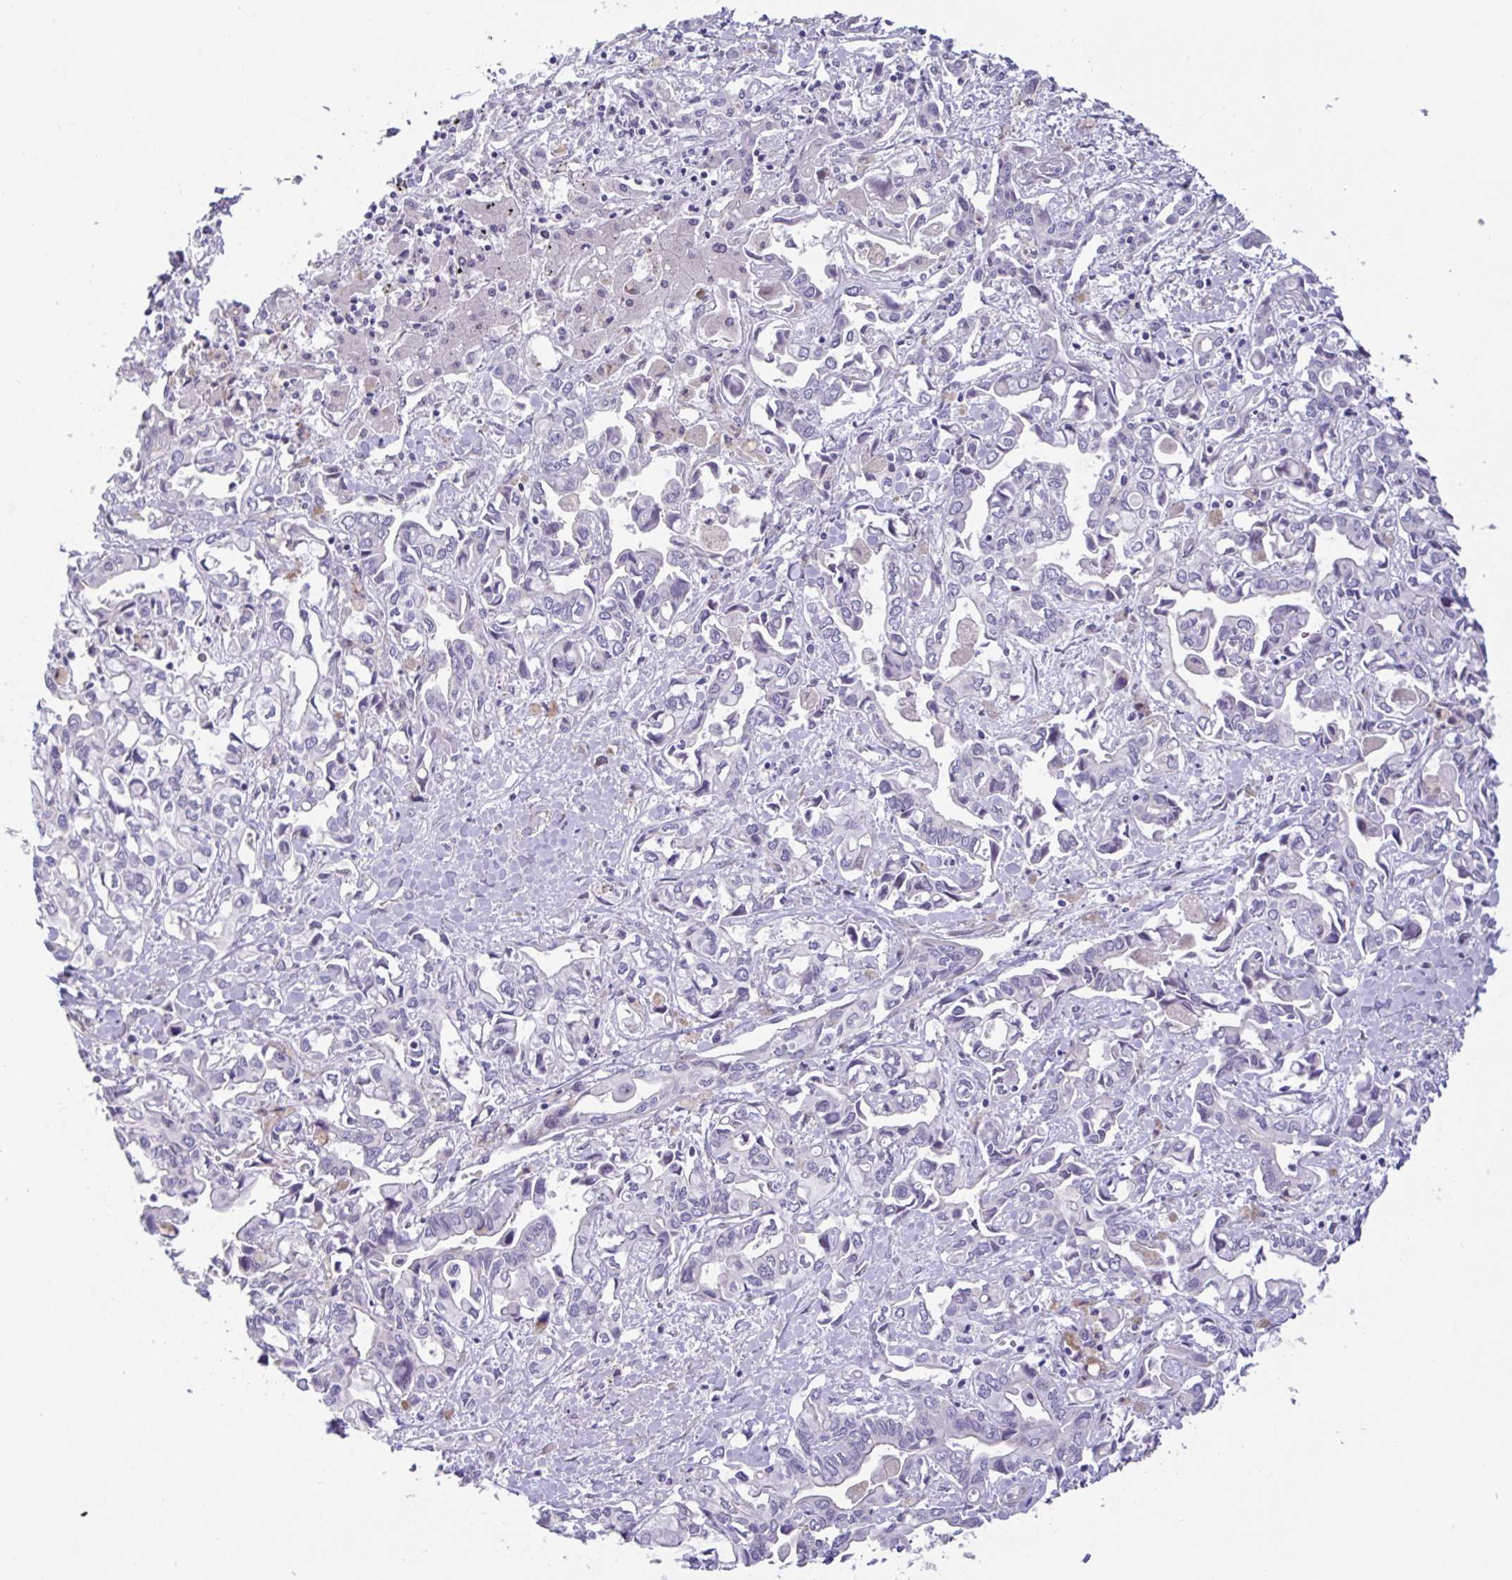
{"staining": {"intensity": "negative", "quantity": "none", "location": "none"}, "tissue": "liver cancer", "cell_type": "Tumor cells", "image_type": "cancer", "snomed": [{"axis": "morphology", "description": "Cholangiocarcinoma"}, {"axis": "topography", "description": "Liver"}], "caption": "This is an immunohistochemistry (IHC) image of human liver cancer. There is no staining in tumor cells.", "gene": "MXRA8", "patient": {"sex": "female", "age": 64}}